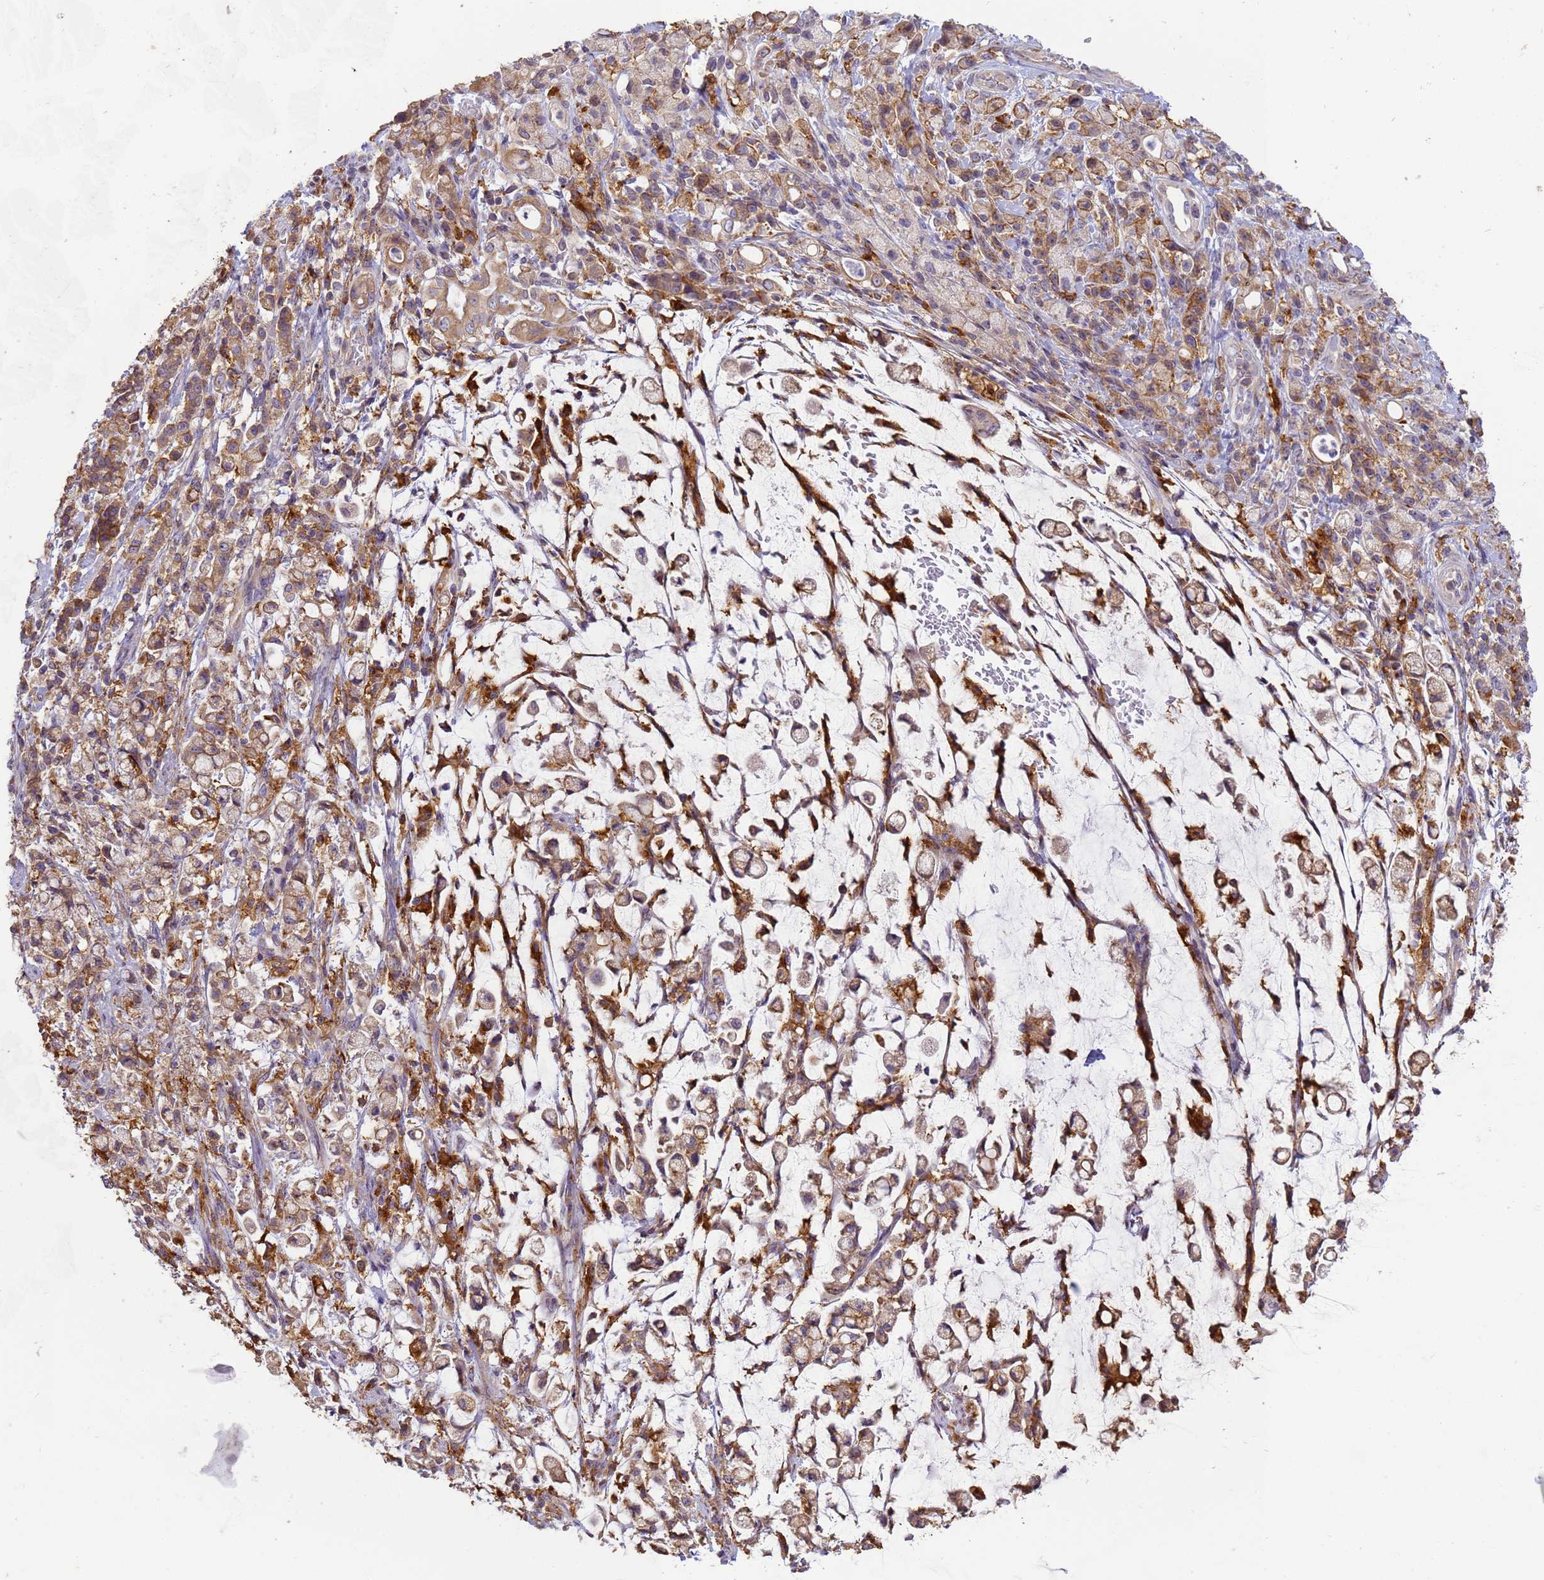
{"staining": {"intensity": "moderate", "quantity": ">75%", "location": "cytoplasmic/membranous"}, "tissue": "stomach cancer", "cell_type": "Tumor cells", "image_type": "cancer", "snomed": [{"axis": "morphology", "description": "Adenocarcinoma, NOS"}, {"axis": "topography", "description": "Stomach"}], "caption": "Protein staining demonstrates moderate cytoplasmic/membranous positivity in approximately >75% of tumor cells in stomach adenocarcinoma.", "gene": "M6PR", "patient": {"sex": "female", "age": 60}}